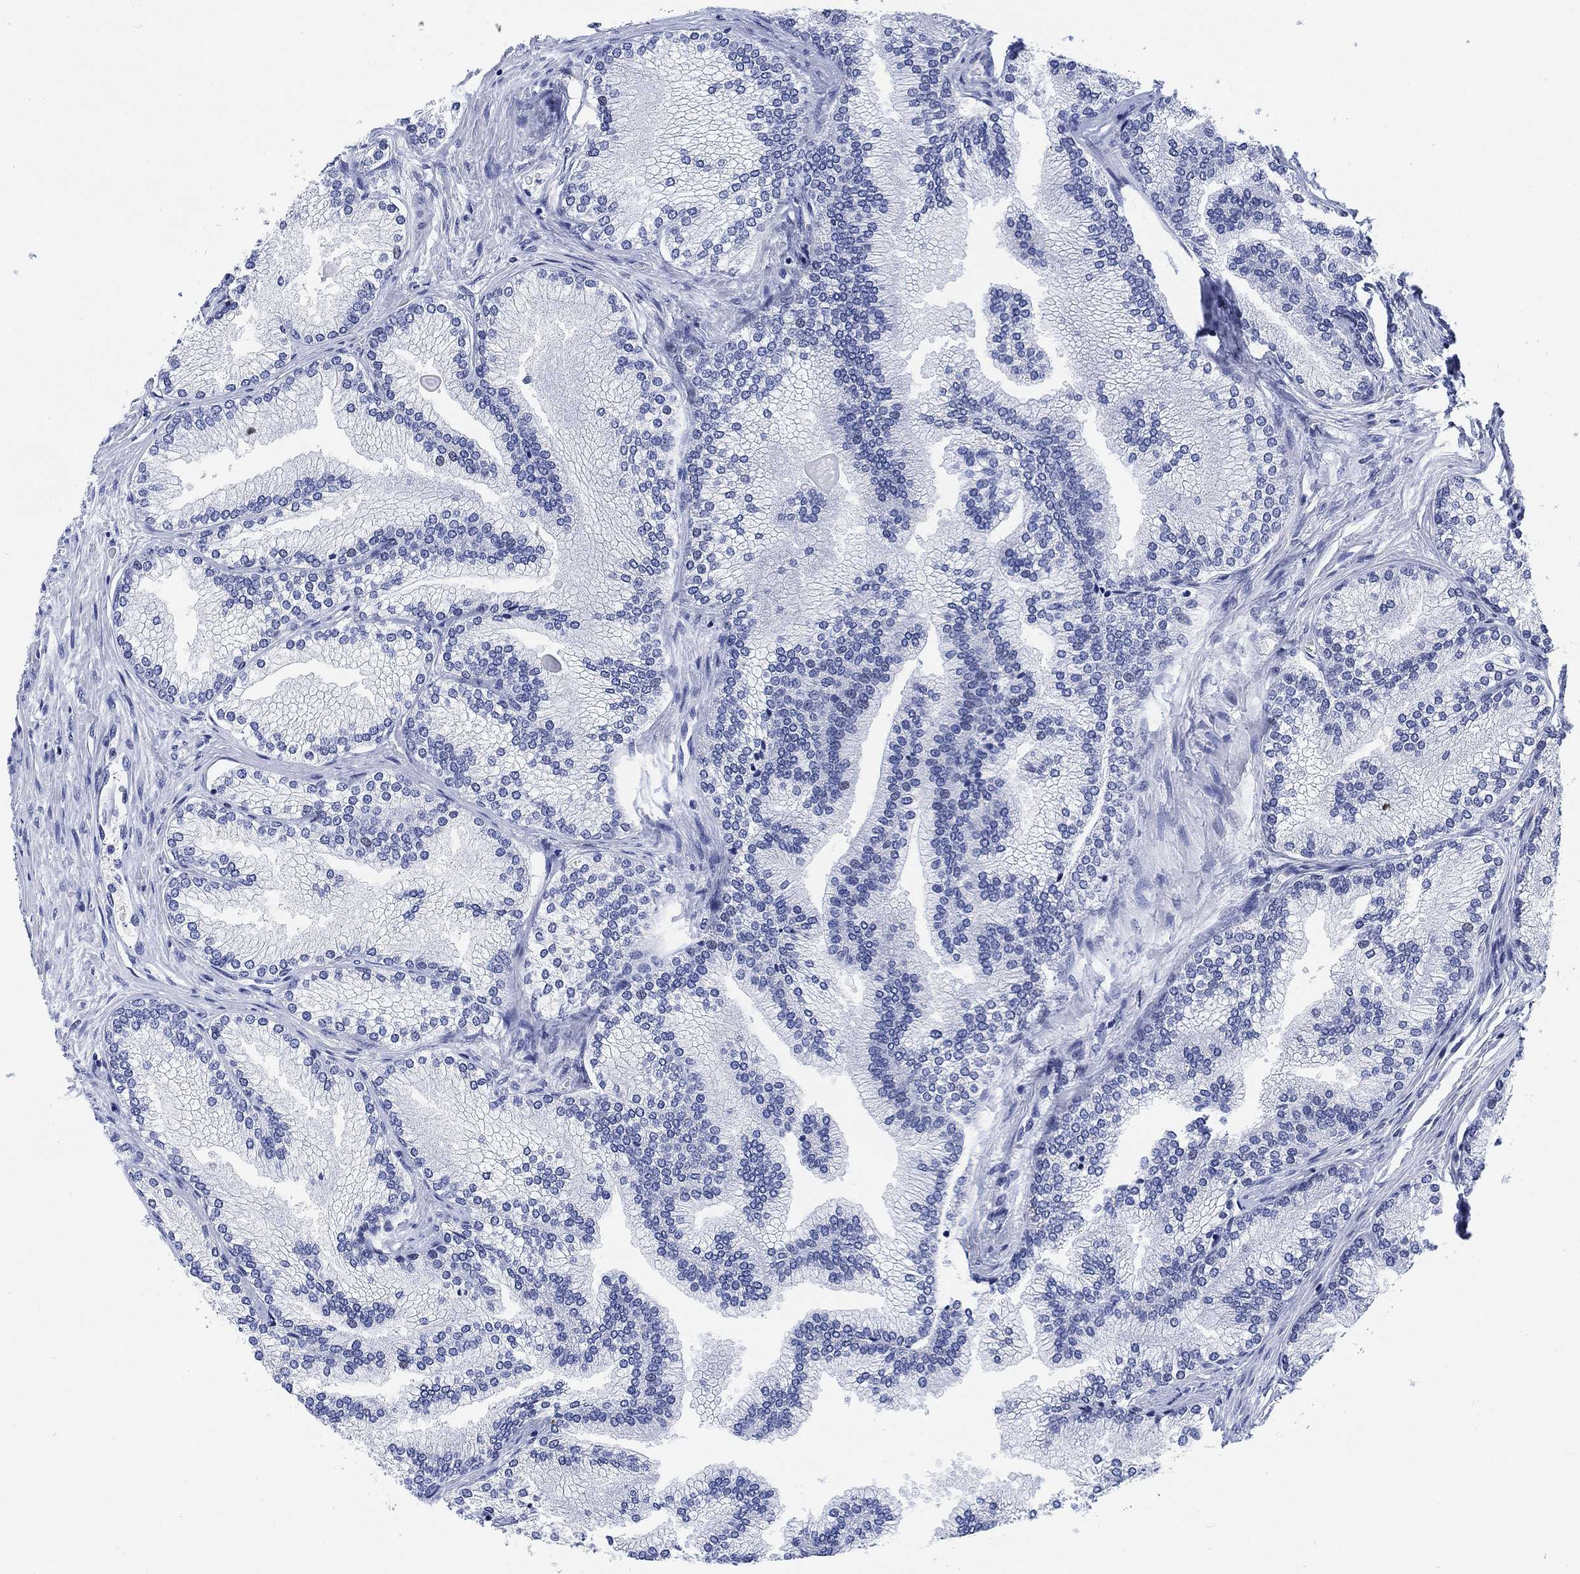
{"staining": {"intensity": "moderate", "quantity": "25%-75%", "location": "nuclear"}, "tissue": "prostate", "cell_type": "Glandular cells", "image_type": "normal", "snomed": [{"axis": "morphology", "description": "Normal tissue, NOS"}, {"axis": "topography", "description": "Prostate"}], "caption": "DAB (3,3'-diaminobenzidine) immunohistochemical staining of normal prostate shows moderate nuclear protein expression in about 25%-75% of glandular cells.", "gene": "H1", "patient": {"sex": "male", "age": 72}}